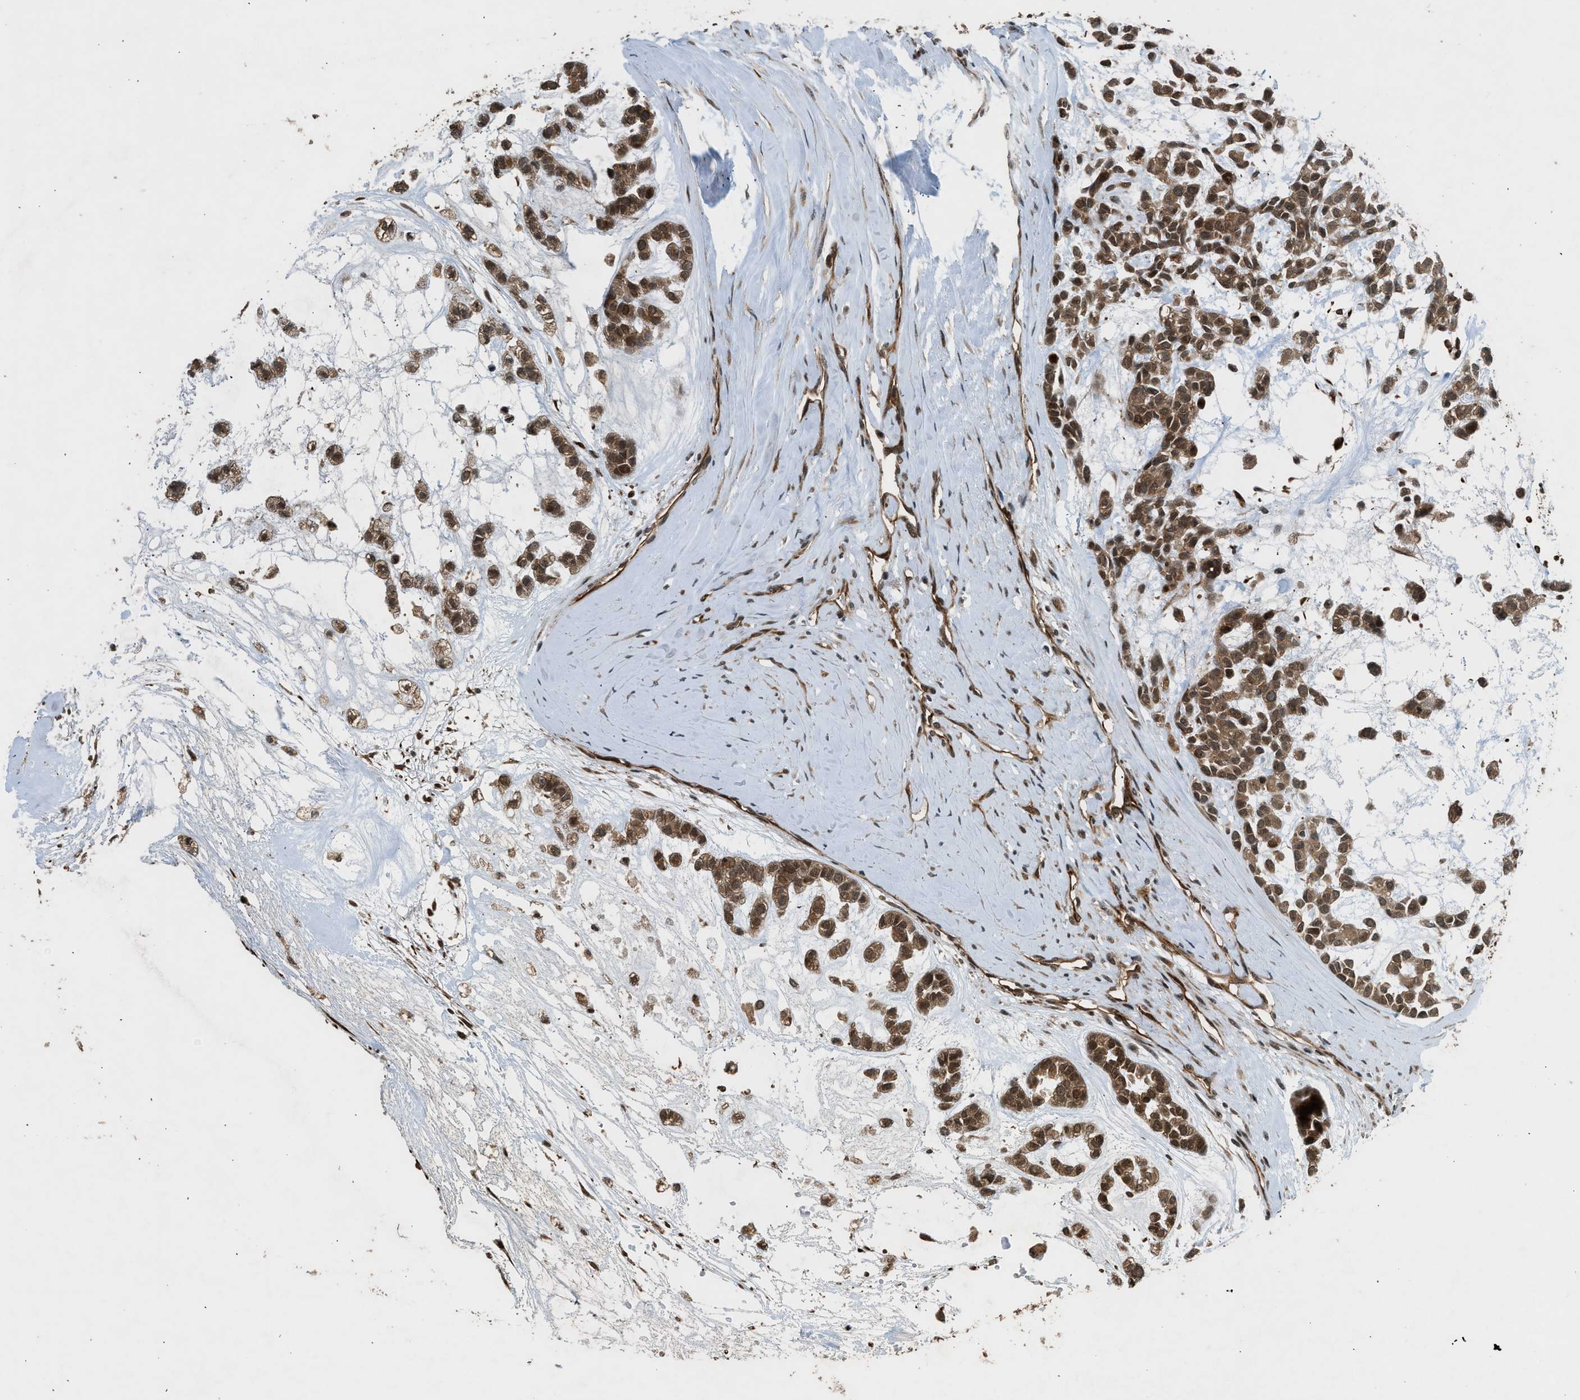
{"staining": {"intensity": "moderate", "quantity": ">75%", "location": "cytoplasmic/membranous"}, "tissue": "head and neck cancer", "cell_type": "Tumor cells", "image_type": "cancer", "snomed": [{"axis": "morphology", "description": "Adenocarcinoma, NOS"}, {"axis": "morphology", "description": "Adenoma, NOS"}, {"axis": "topography", "description": "Head-Neck"}], "caption": "Head and neck adenoma stained for a protein exhibits moderate cytoplasmic/membranous positivity in tumor cells.", "gene": "TXNL1", "patient": {"sex": "female", "age": 55}}